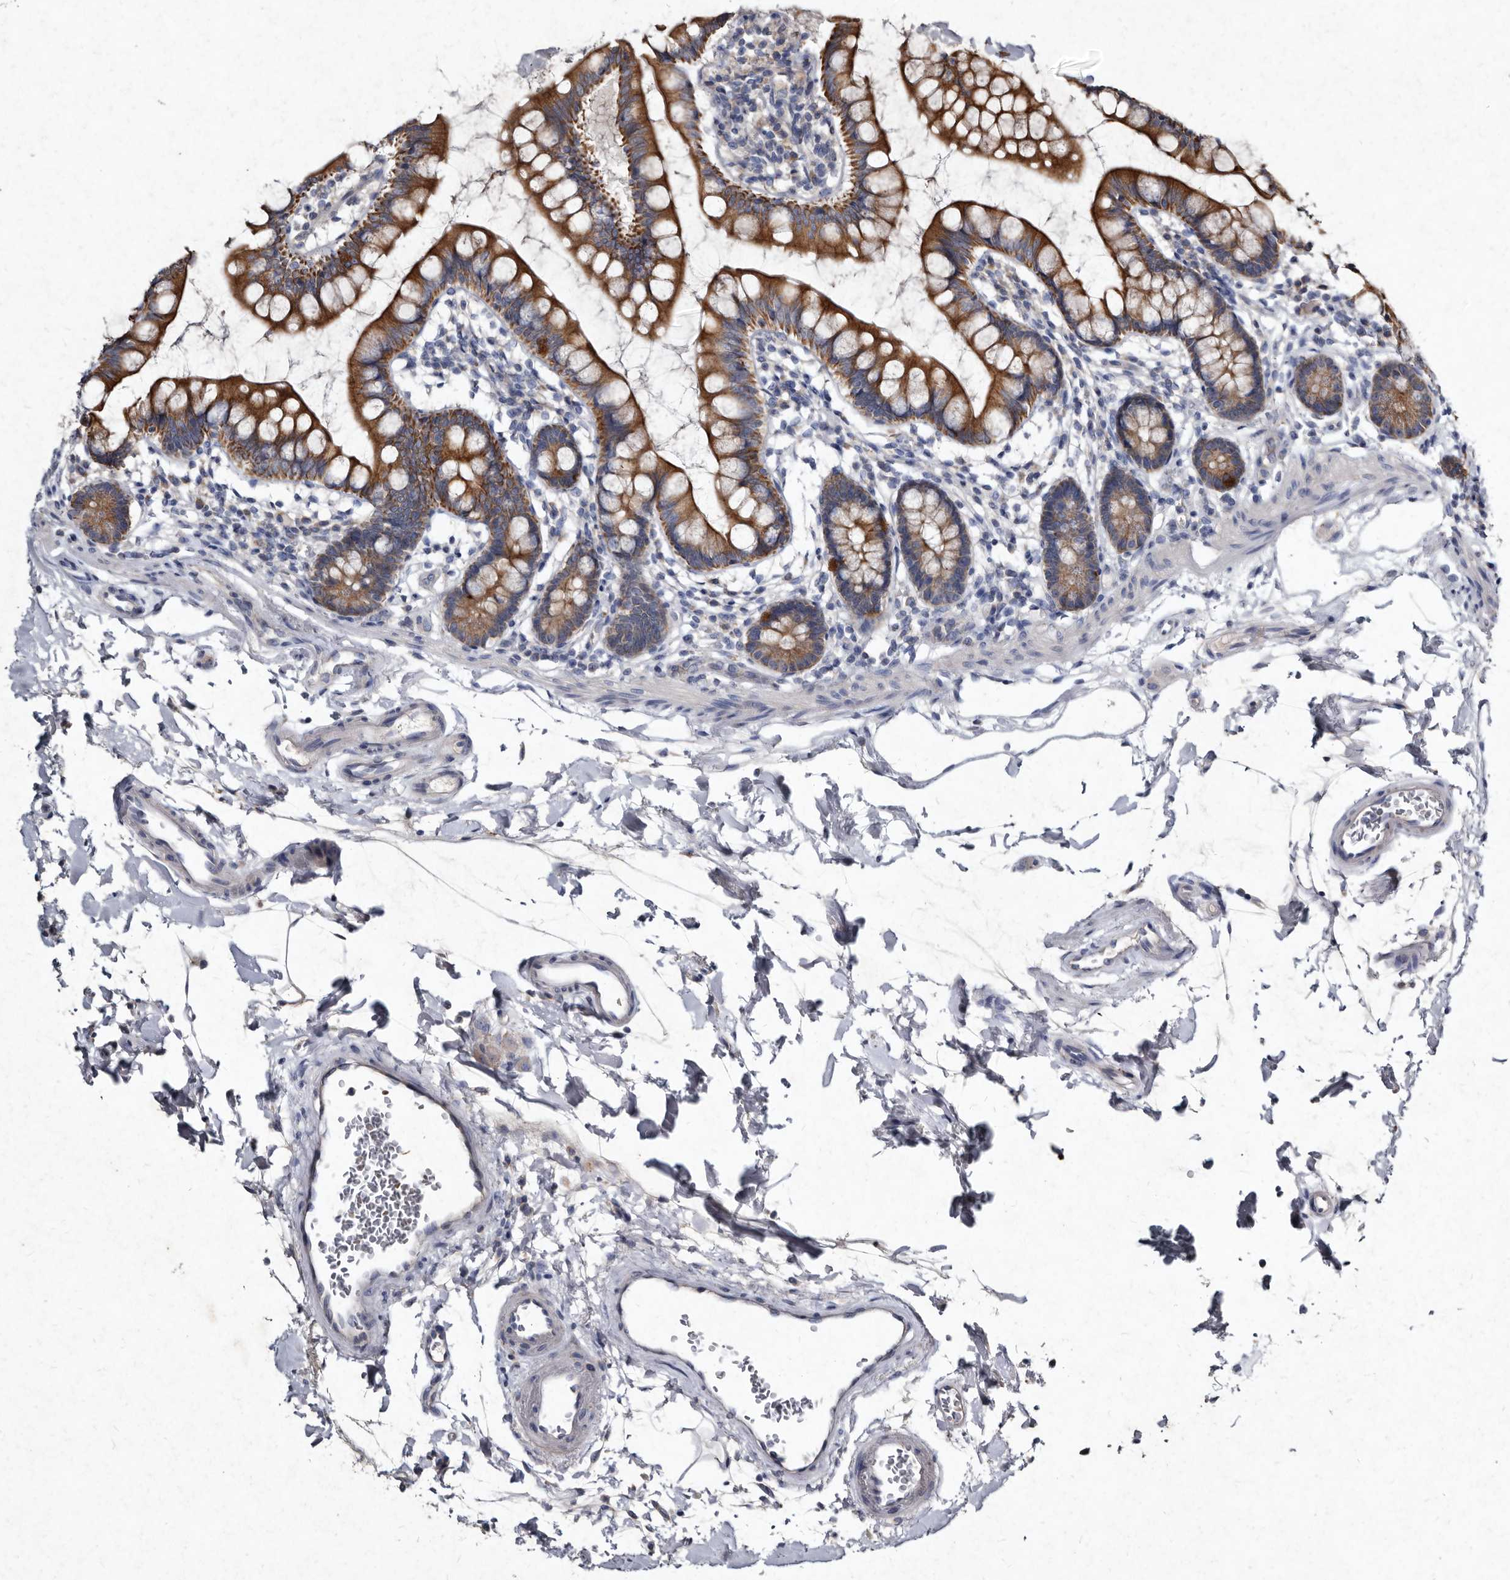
{"staining": {"intensity": "strong", "quantity": ">75%", "location": "cytoplasmic/membranous"}, "tissue": "small intestine", "cell_type": "Glandular cells", "image_type": "normal", "snomed": [{"axis": "morphology", "description": "Normal tissue, NOS"}, {"axis": "topography", "description": "Small intestine"}], "caption": "Normal small intestine was stained to show a protein in brown. There is high levels of strong cytoplasmic/membranous expression in about >75% of glandular cells. The staining was performed using DAB (3,3'-diaminobenzidine), with brown indicating positive protein expression. Nuclei are stained blue with hematoxylin.", "gene": "YPEL1", "patient": {"sex": "female", "age": 84}}